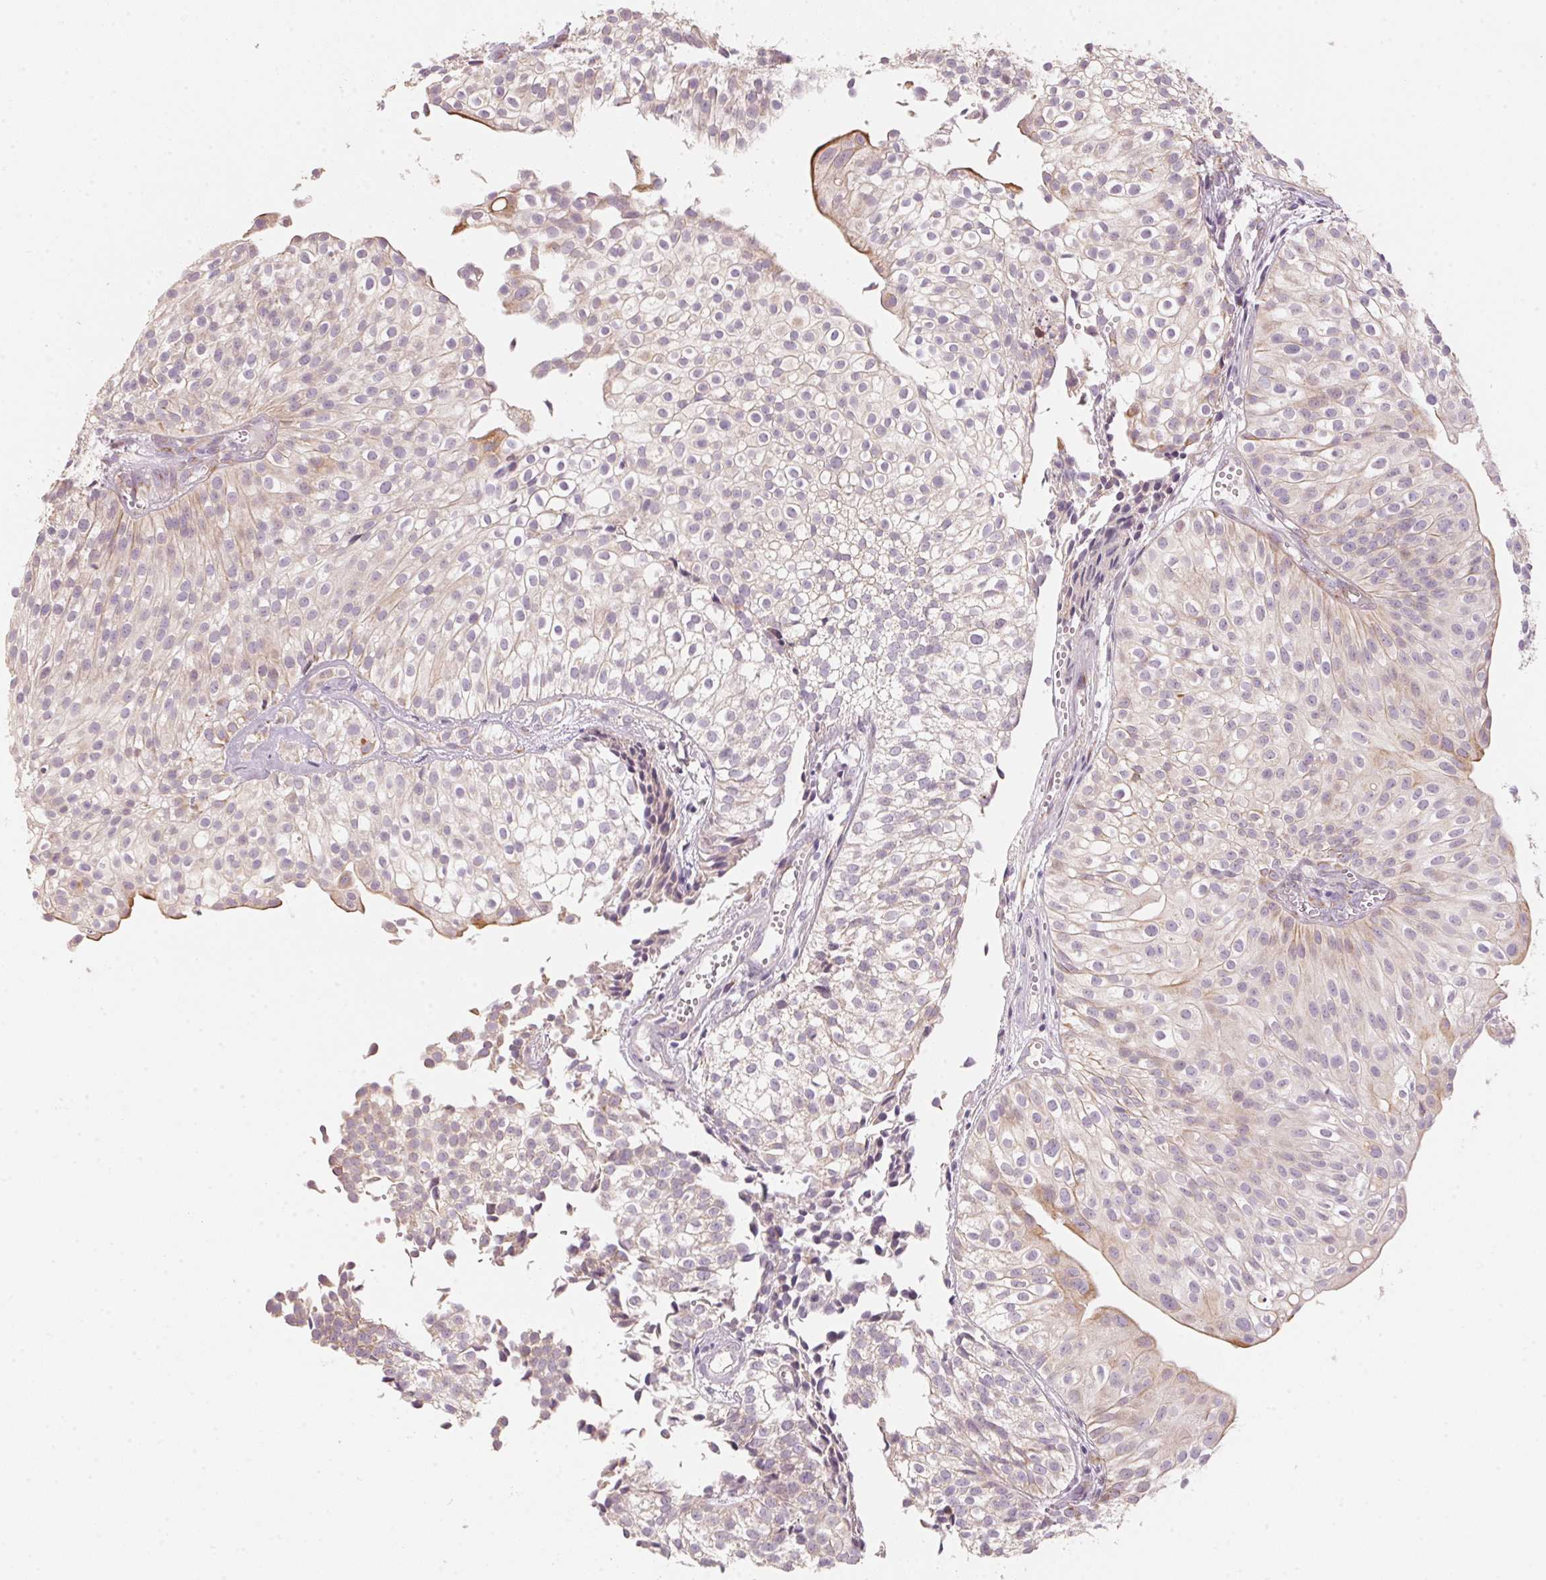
{"staining": {"intensity": "weak", "quantity": "<25%", "location": "cytoplasmic/membranous"}, "tissue": "urothelial cancer", "cell_type": "Tumor cells", "image_type": "cancer", "snomed": [{"axis": "morphology", "description": "Urothelial carcinoma, Low grade"}, {"axis": "topography", "description": "Urinary bladder"}], "caption": "A high-resolution image shows immunohistochemistry staining of low-grade urothelial carcinoma, which demonstrates no significant positivity in tumor cells. Nuclei are stained in blue.", "gene": "BLOC1S2", "patient": {"sex": "male", "age": 70}}